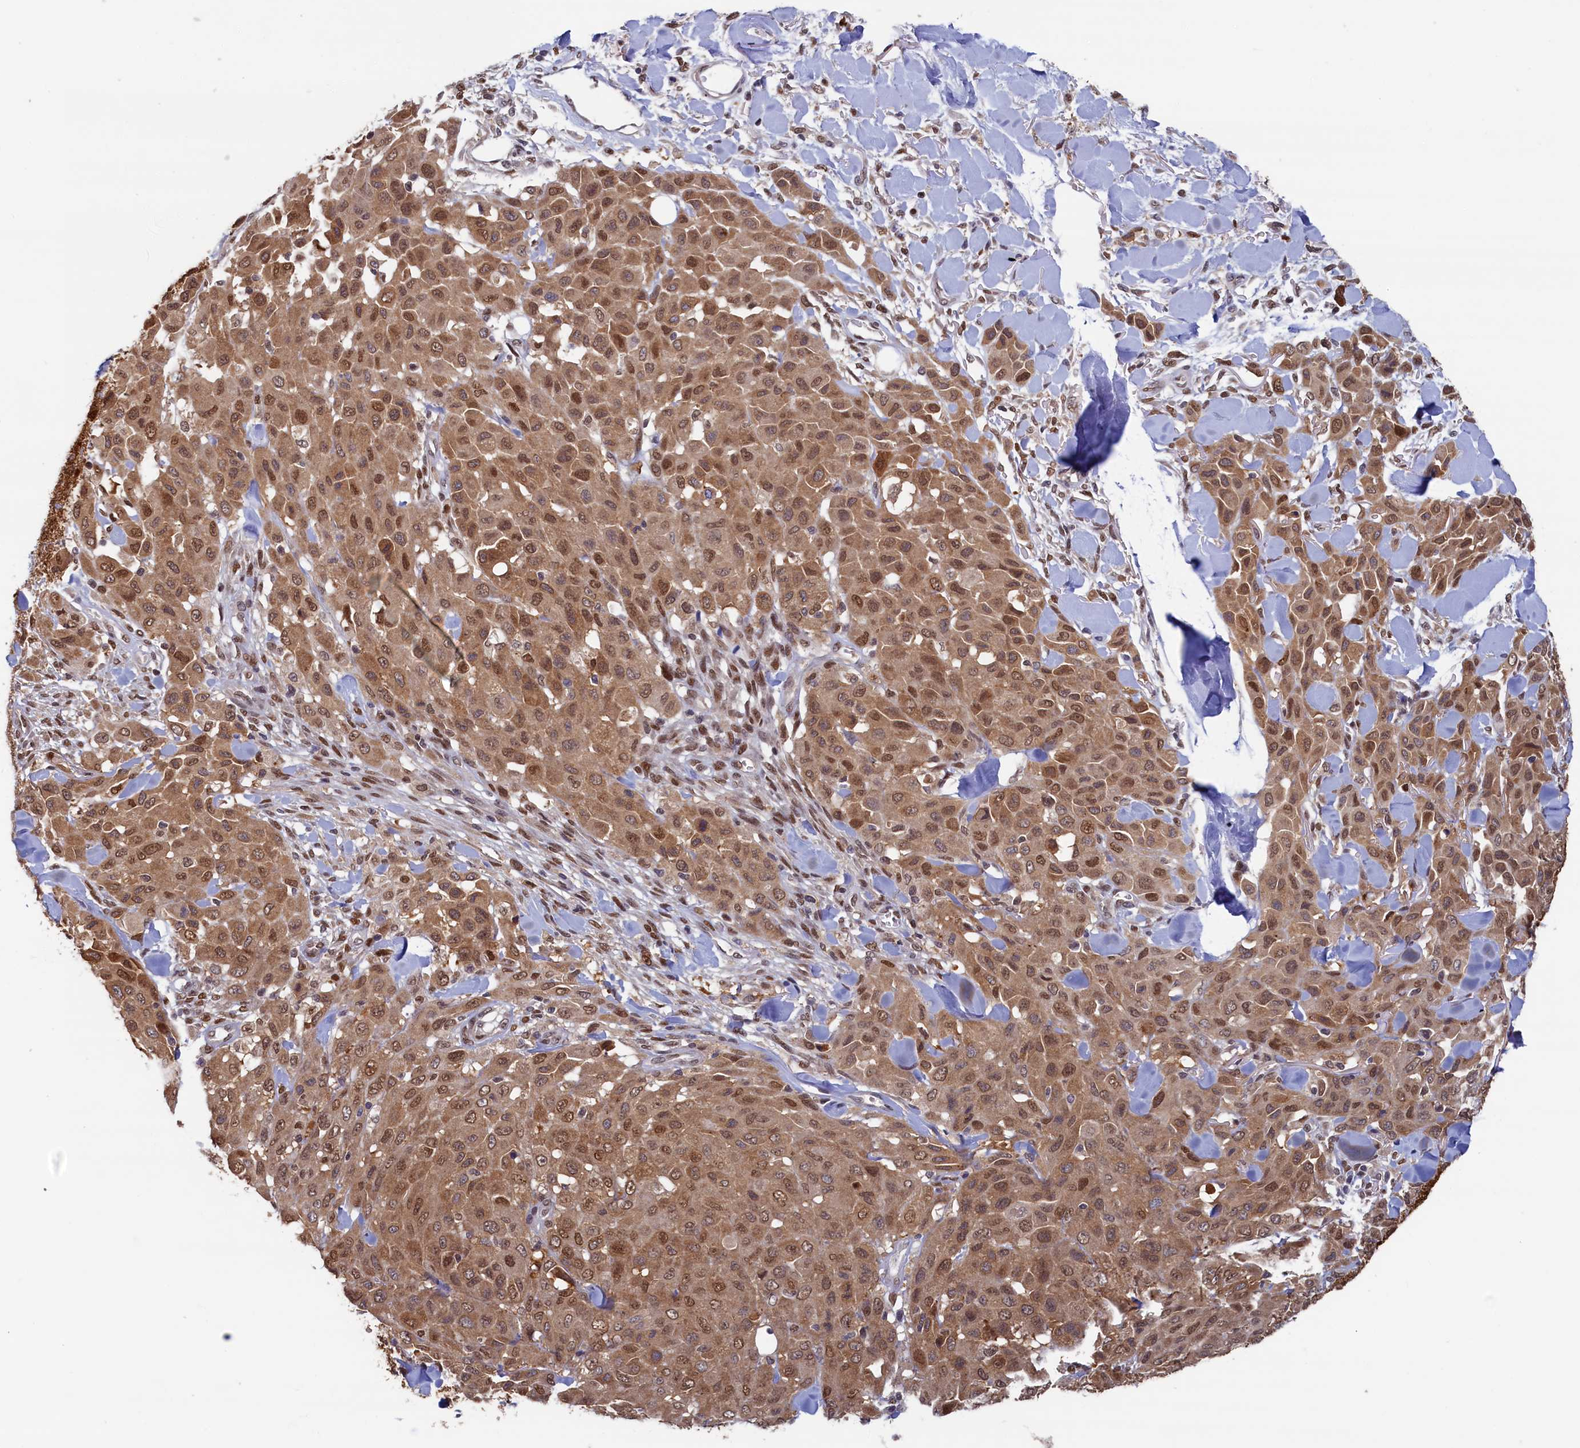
{"staining": {"intensity": "moderate", "quantity": ">75%", "location": "cytoplasmic/membranous,nuclear"}, "tissue": "melanoma", "cell_type": "Tumor cells", "image_type": "cancer", "snomed": [{"axis": "morphology", "description": "Malignant melanoma, Metastatic site"}, {"axis": "topography", "description": "Skin"}], "caption": "An immunohistochemistry image of neoplastic tissue is shown. Protein staining in brown shows moderate cytoplasmic/membranous and nuclear positivity in malignant melanoma (metastatic site) within tumor cells. The protein is stained brown, and the nuclei are stained in blue (DAB (3,3'-diaminobenzidine) IHC with brightfield microscopy, high magnification).", "gene": "AHCY", "patient": {"sex": "female", "age": 81}}